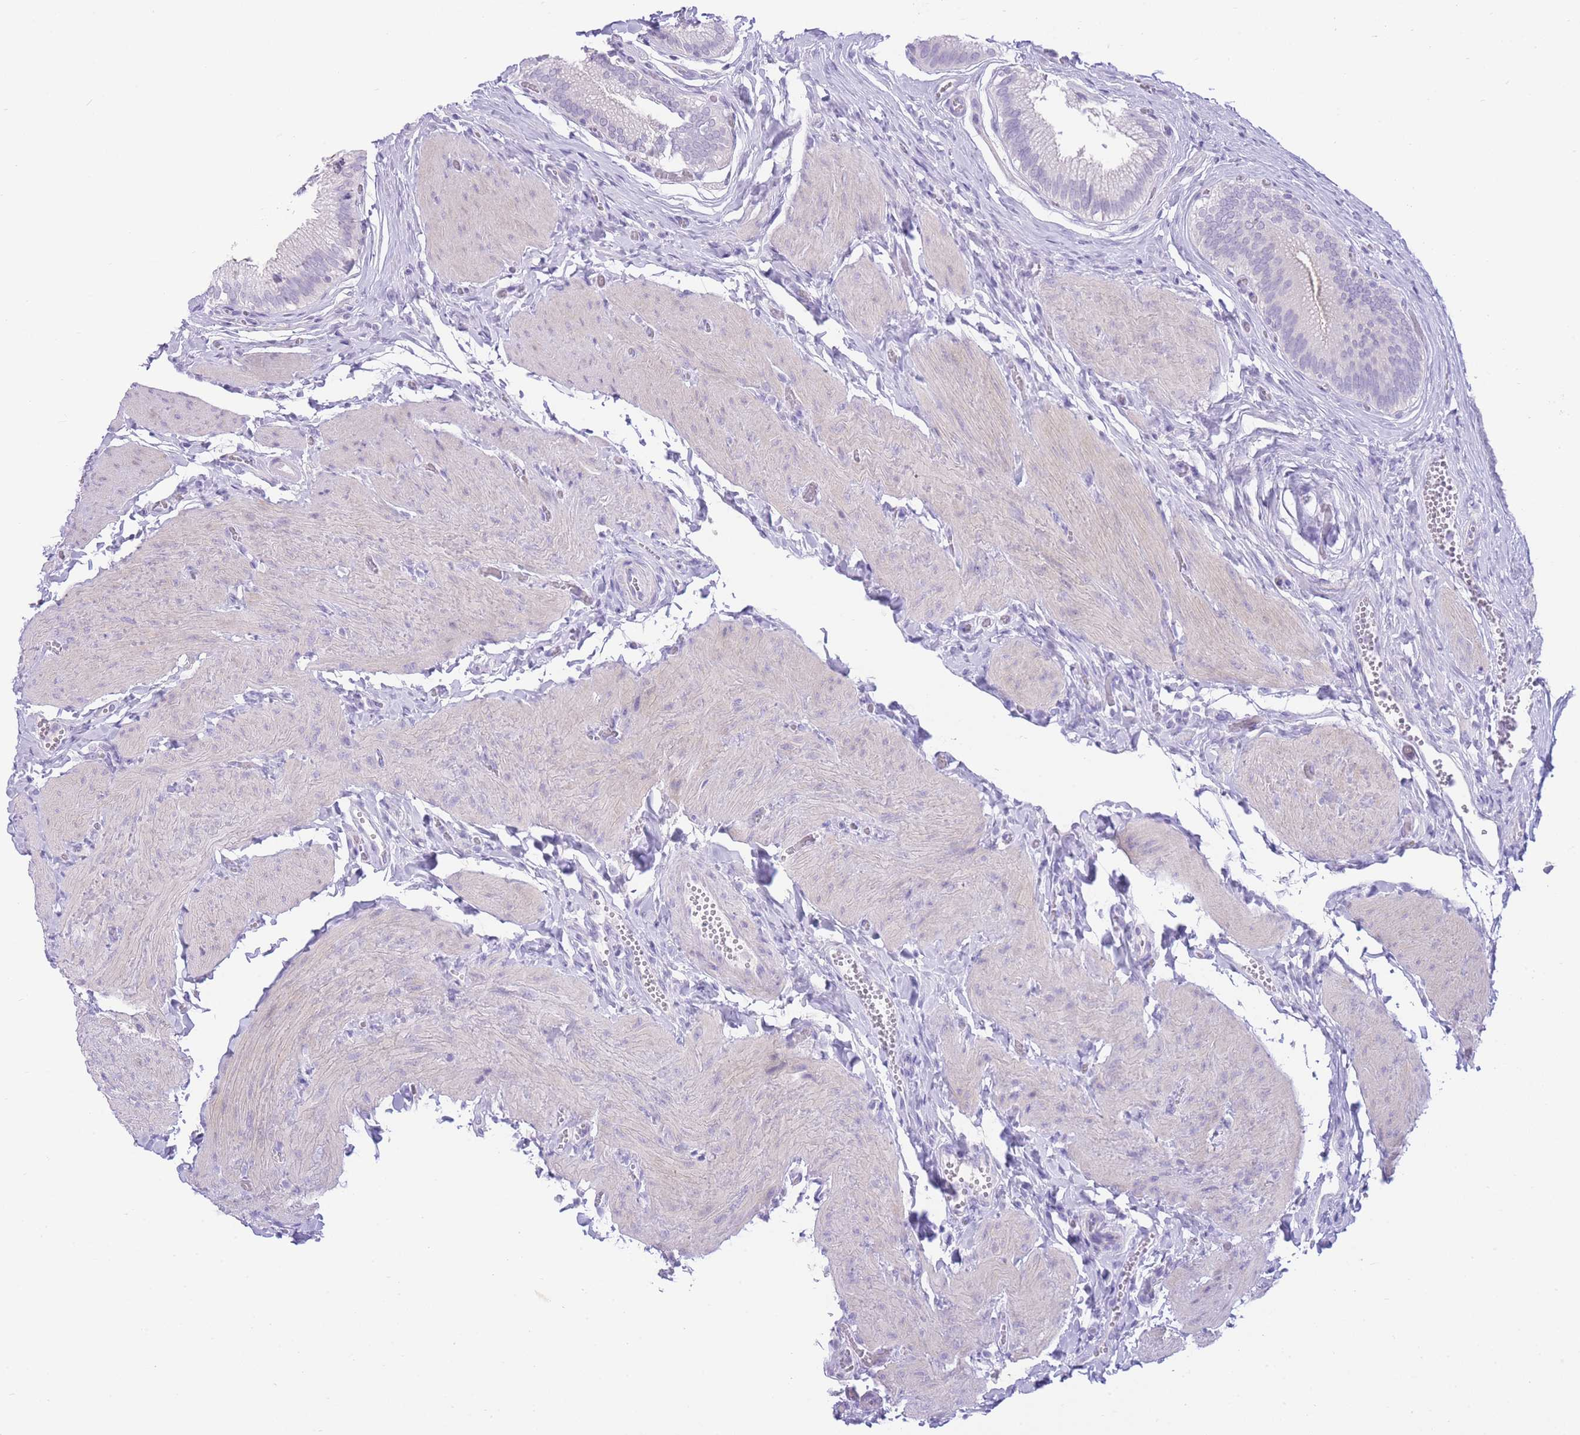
{"staining": {"intensity": "negative", "quantity": "none", "location": "none"}, "tissue": "gallbladder", "cell_type": "Glandular cells", "image_type": "normal", "snomed": [{"axis": "morphology", "description": "Normal tissue, NOS"}, {"axis": "topography", "description": "Gallbladder"}, {"axis": "topography", "description": "Peripheral nerve tissue"}], "caption": "A micrograph of human gallbladder is negative for staining in glandular cells. (Brightfield microscopy of DAB (3,3'-diaminobenzidine) immunohistochemistry at high magnification).", "gene": "ZNF212", "patient": {"sex": "male", "age": 17}}